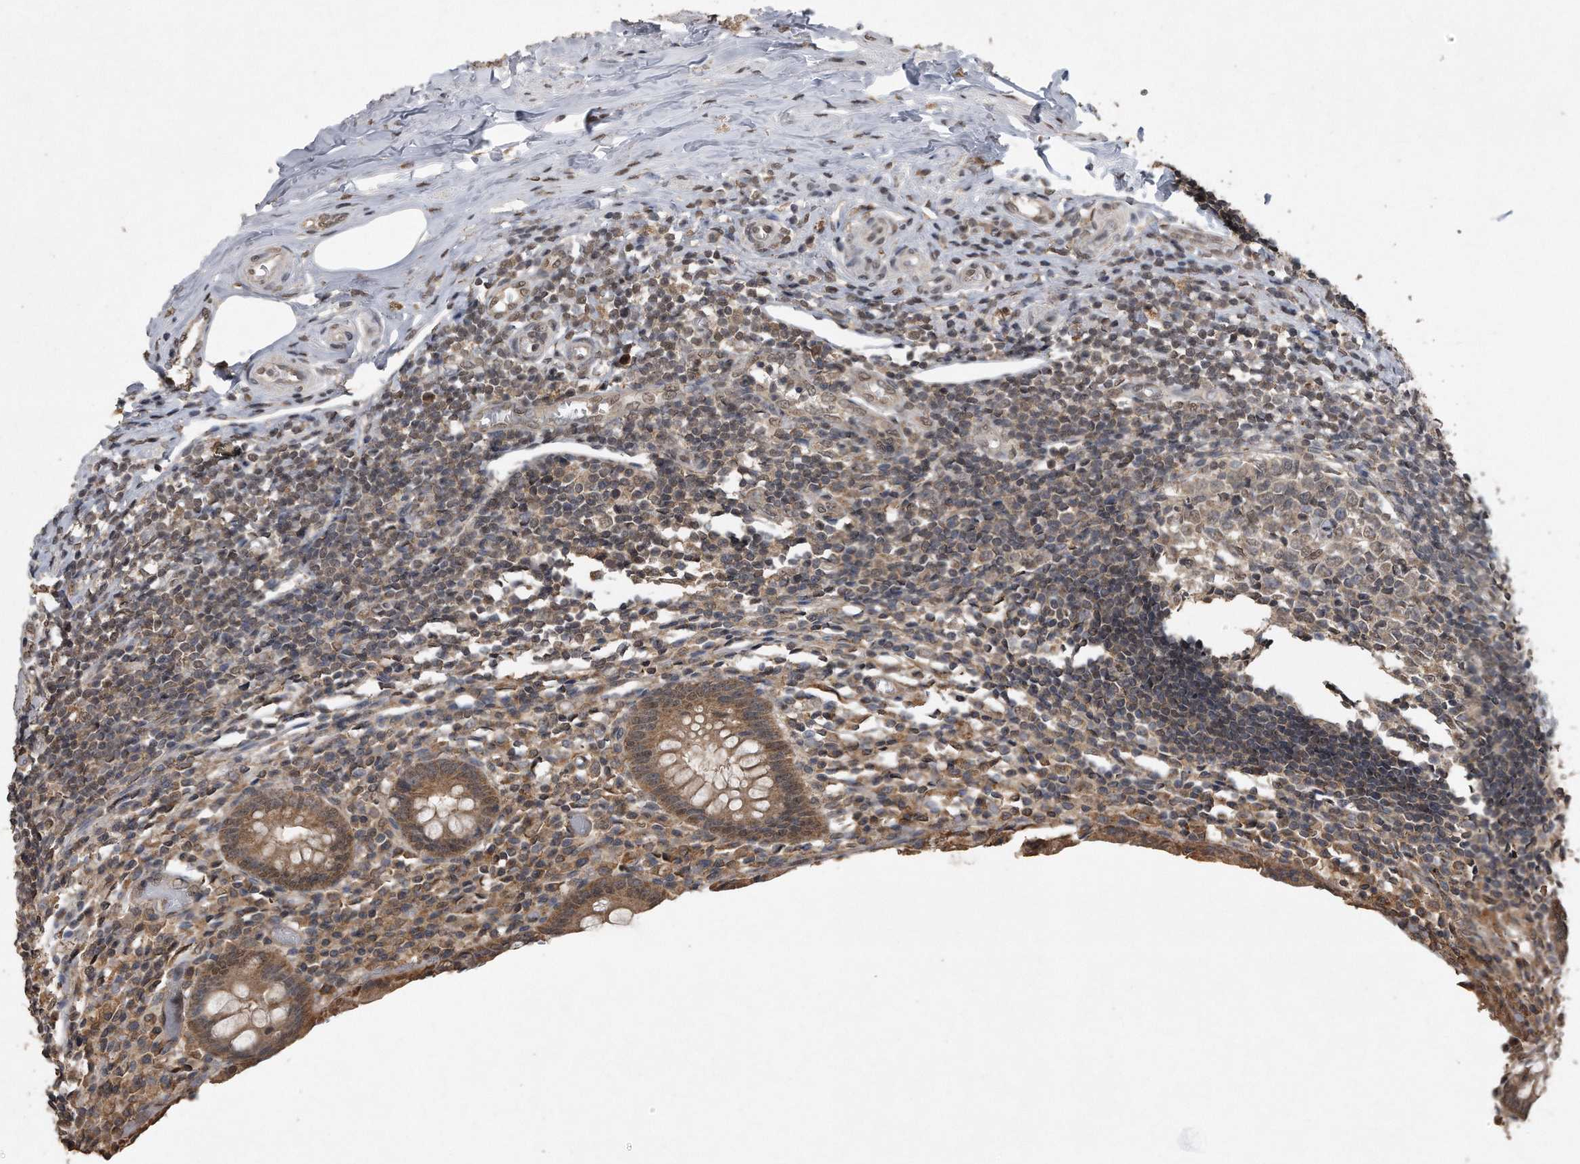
{"staining": {"intensity": "moderate", "quantity": ">75%", "location": "cytoplasmic/membranous,nuclear"}, "tissue": "appendix", "cell_type": "Glandular cells", "image_type": "normal", "snomed": [{"axis": "morphology", "description": "Normal tissue, NOS"}, {"axis": "topography", "description": "Appendix"}], "caption": "A photomicrograph of human appendix stained for a protein shows moderate cytoplasmic/membranous,nuclear brown staining in glandular cells. (DAB IHC with brightfield microscopy, high magnification).", "gene": "CRYZL1", "patient": {"sex": "female", "age": 17}}